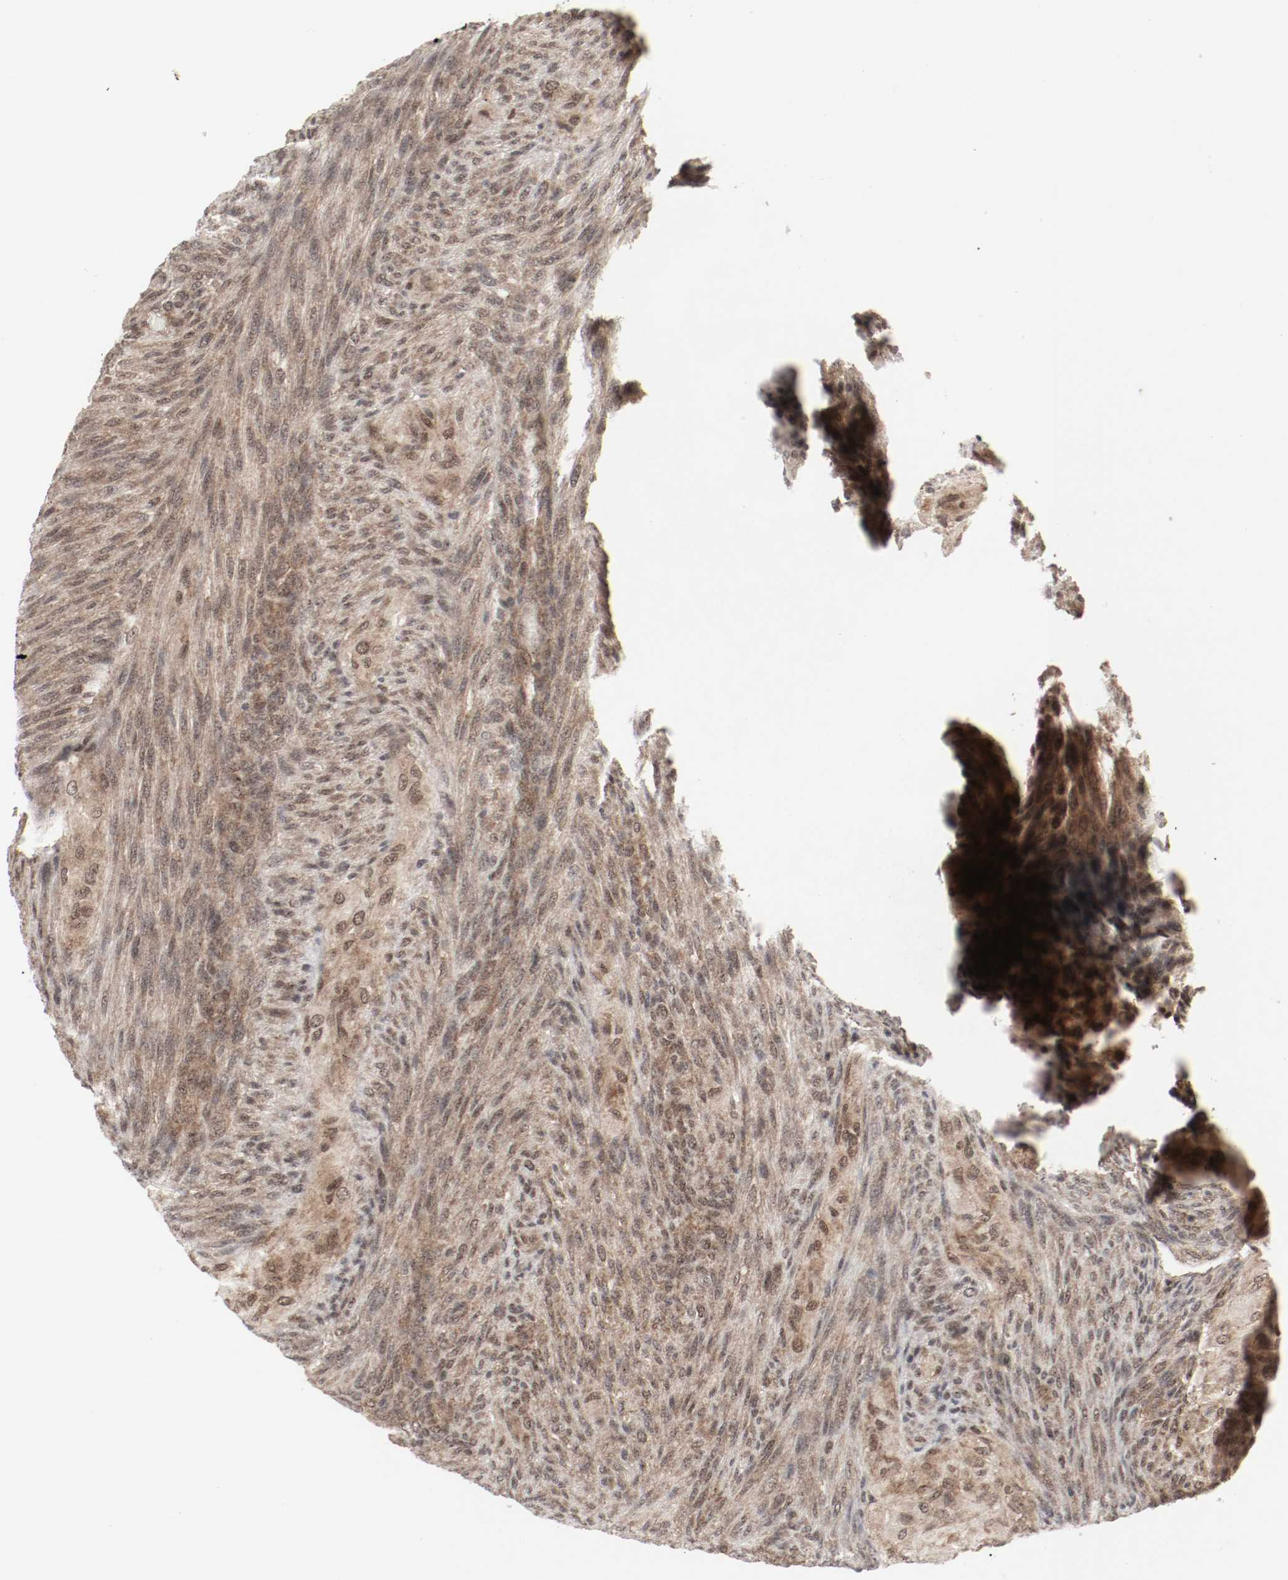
{"staining": {"intensity": "moderate", "quantity": ">75%", "location": "cytoplasmic/membranous,nuclear"}, "tissue": "glioma", "cell_type": "Tumor cells", "image_type": "cancer", "snomed": [{"axis": "morphology", "description": "Glioma, malignant, High grade"}, {"axis": "topography", "description": "Cerebral cortex"}], "caption": "Immunohistochemistry staining of glioma, which demonstrates medium levels of moderate cytoplasmic/membranous and nuclear positivity in about >75% of tumor cells indicating moderate cytoplasmic/membranous and nuclear protein expression. The staining was performed using DAB (brown) for protein detection and nuclei were counterstained in hematoxylin (blue).", "gene": "CSNK2B", "patient": {"sex": "female", "age": 55}}